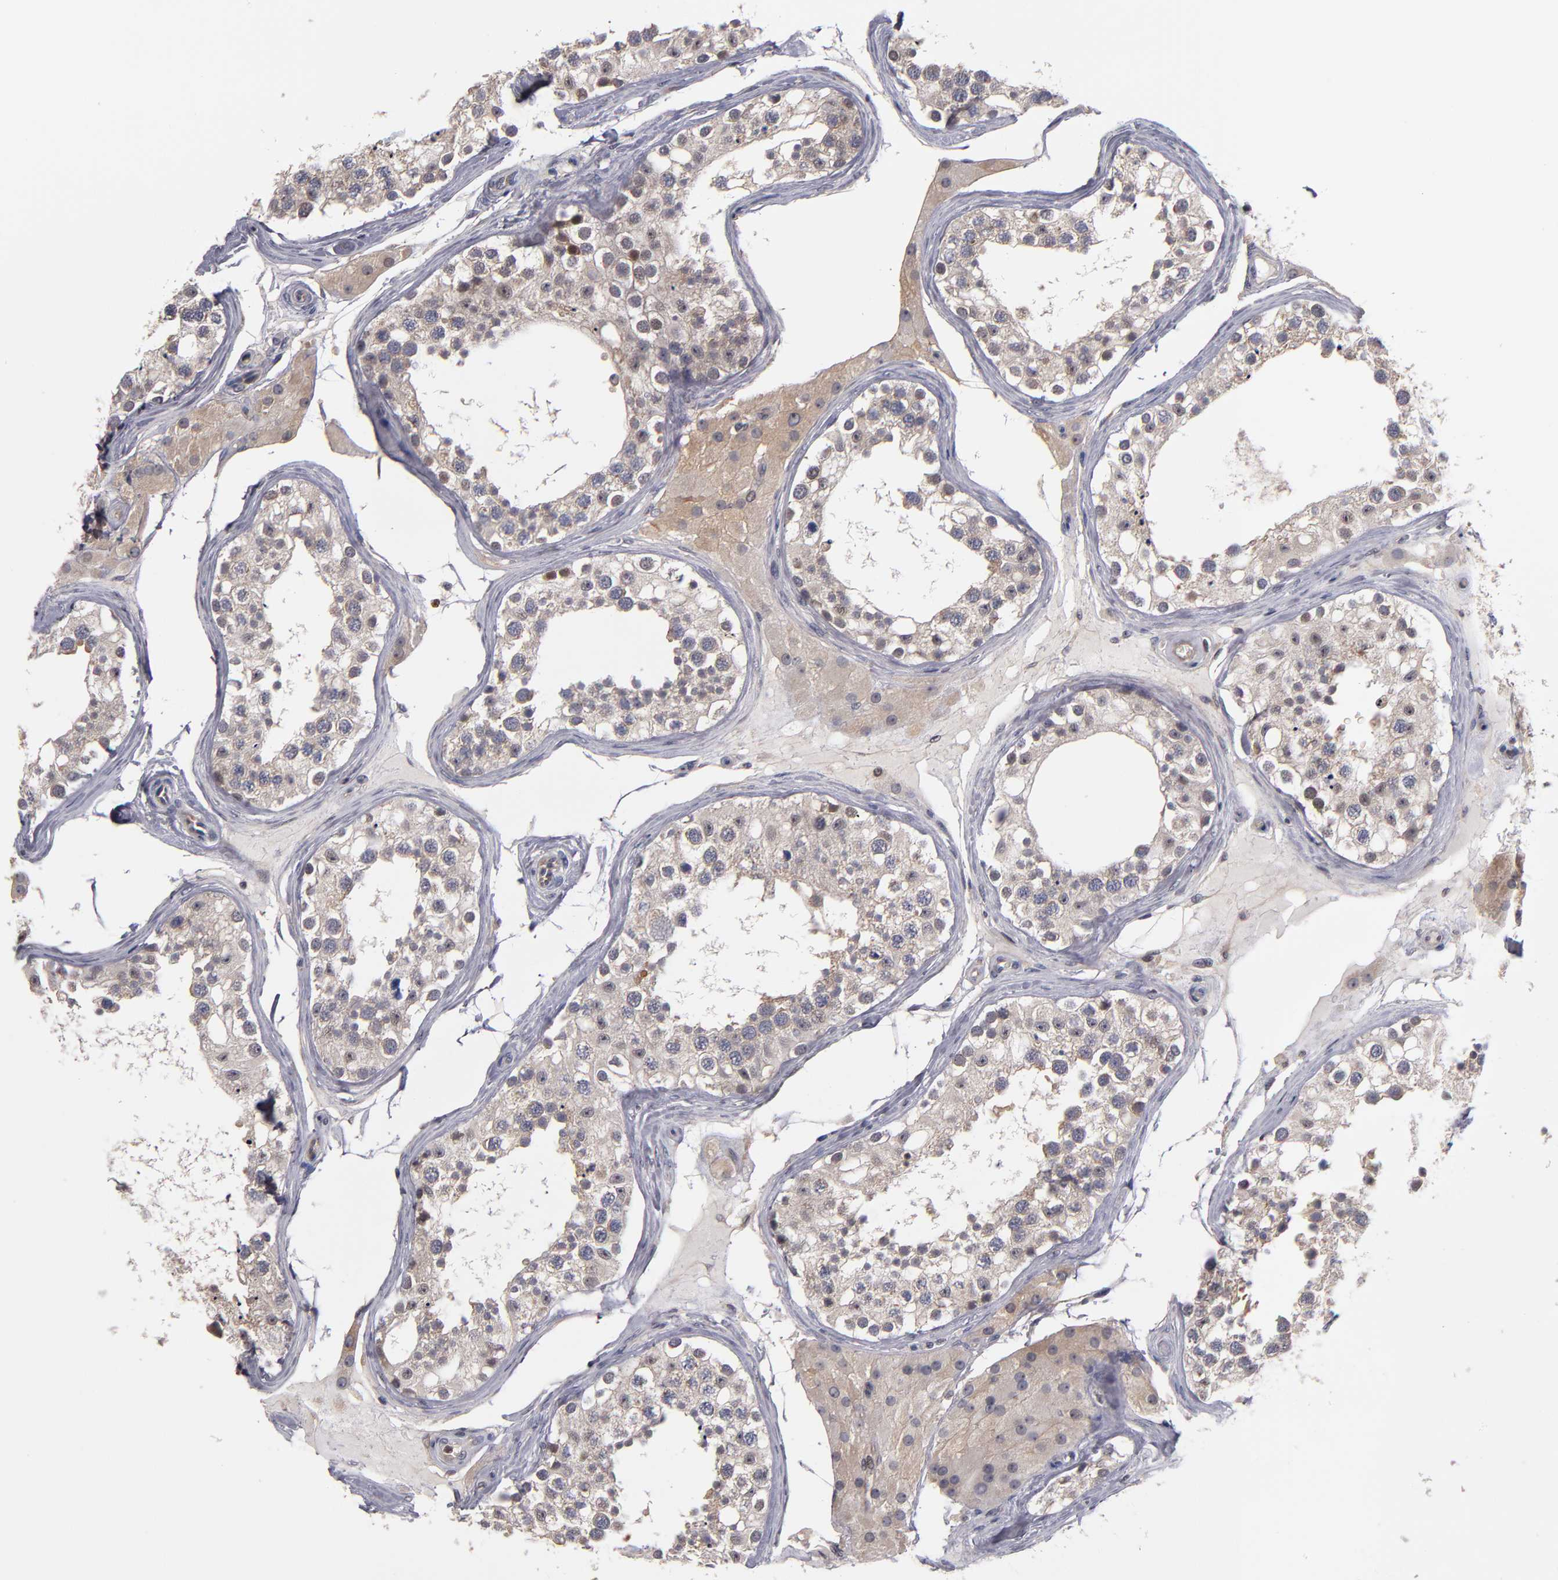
{"staining": {"intensity": "weak", "quantity": "<25%", "location": "nuclear"}, "tissue": "testis", "cell_type": "Cells in seminiferous ducts", "image_type": "normal", "snomed": [{"axis": "morphology", "description": "Normal tissue, NOS"}, {"axis": "topography", "description": "Testis"}], "caption": "There is no significant positivity in cells in seminiferous ducts of testis. (DAB (3,3'-diaminobenzidine) IHC, high magnification).", "gene": "KDM6A", "patient": {"sex": "male", "age": 68}}